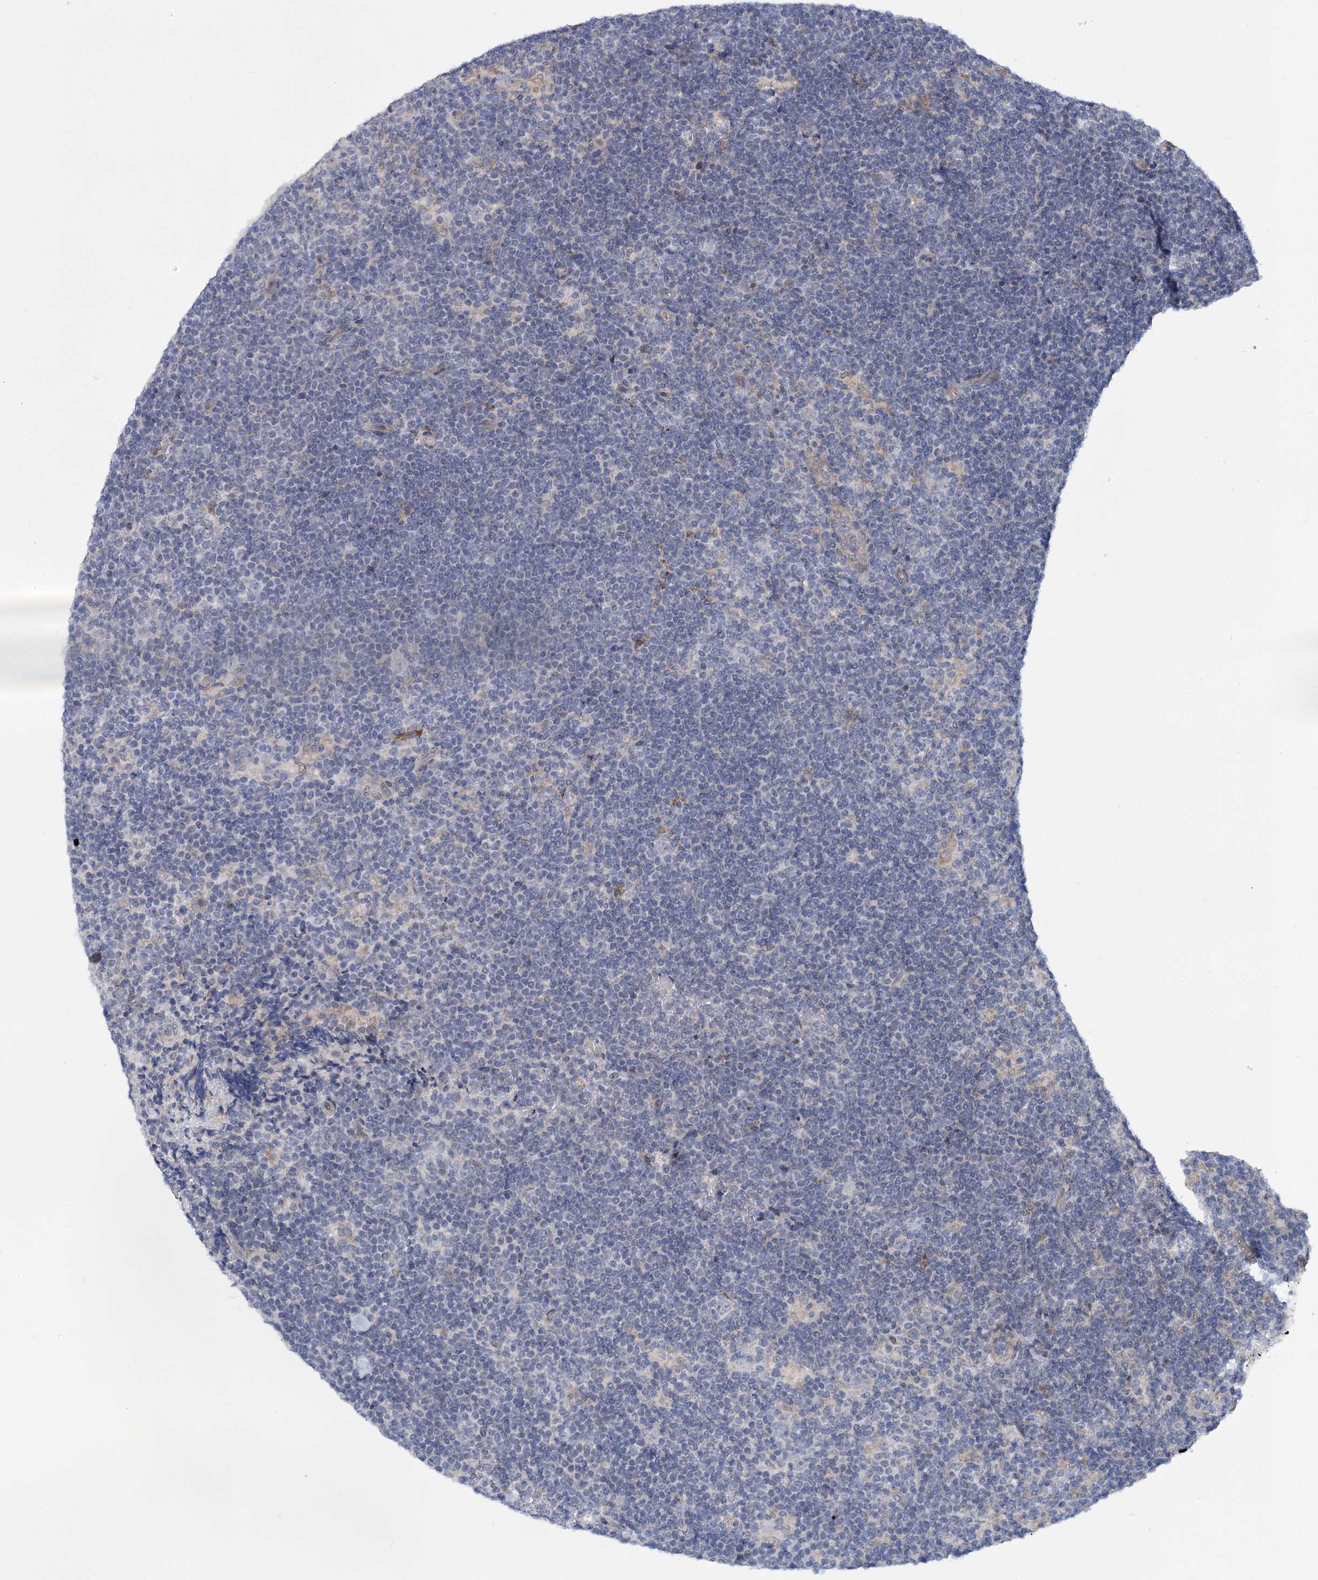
{"staining": {"intensity": "negative", "quantity": "none", "location": "none"}, "tissue": "lymphoma", "cell_type": "Tumor cells", "image_type": "cancer", "snomed": [{"axis": "morphology", "description": "Hodgkin's disease, NOS"}, {"axis": "topography", "description": "Lymph node"}], "caption": "IHC of human lymphoma demonstrates no expression in tumor cells.", "gene": "MBLAC2", "patient": {"sex": "female", "age": 57}}